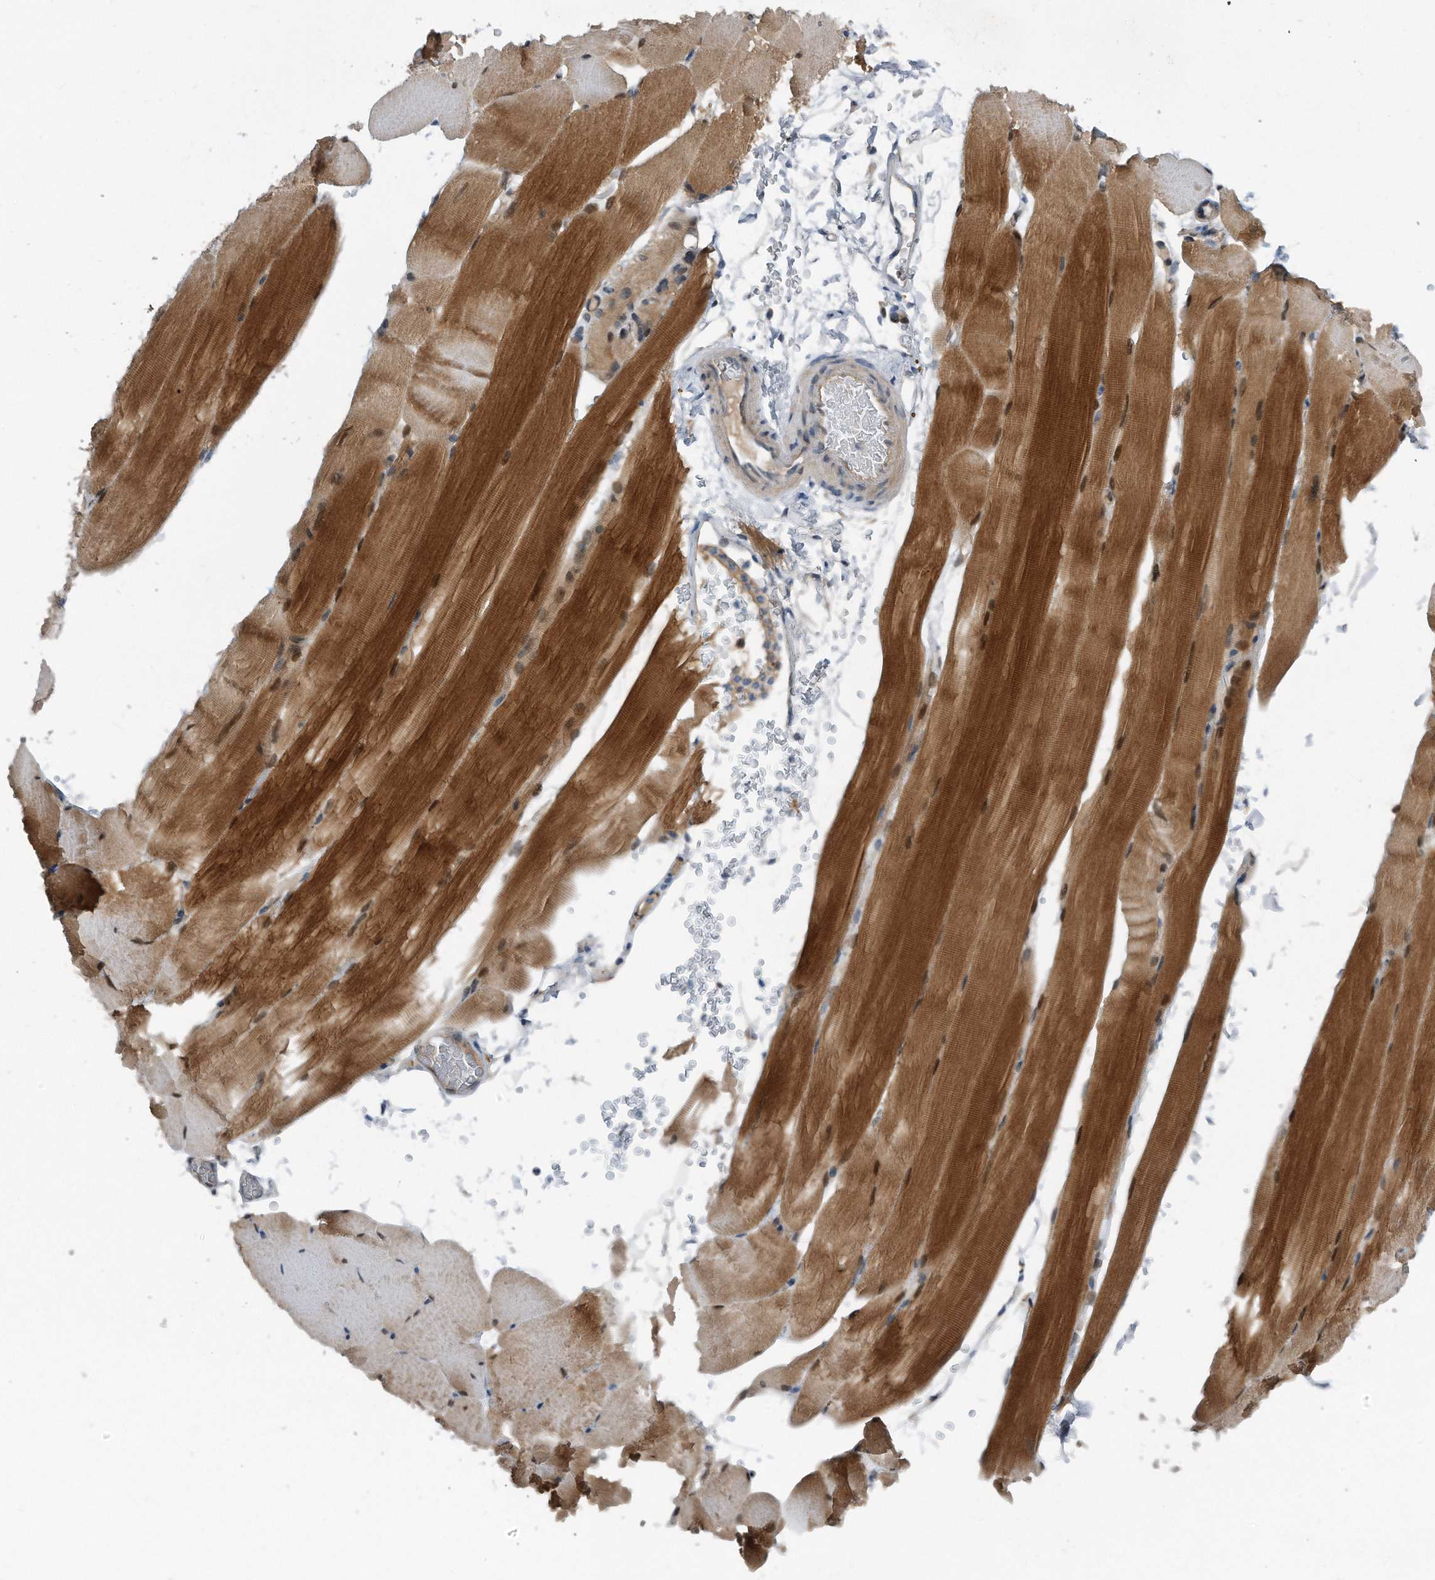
{"staining": {"intensity": "strong", "quantity": ">75%", "location": "cytoplasmic/membranous,nuclear"}, "tissue": "skeletal muscle", "cell_type": "Myocytes", "image_type": "normal", "snomed": [{"axis": "morphology", "description": "Normal tissue, NOS"}, {"axis": "topography", "description": "Skeletal muscle"}, {"axis": "topography", "description": "Parathyroid gland"}], "caption": "Brown immunohistochemical staining in normal human skeletal muscle shows strong cytoplasmic/membranous,nuclear staining in about >75% of myocytes.", "gene": "MAP2K6", "patient": {"sex": "female", "age": 37}}